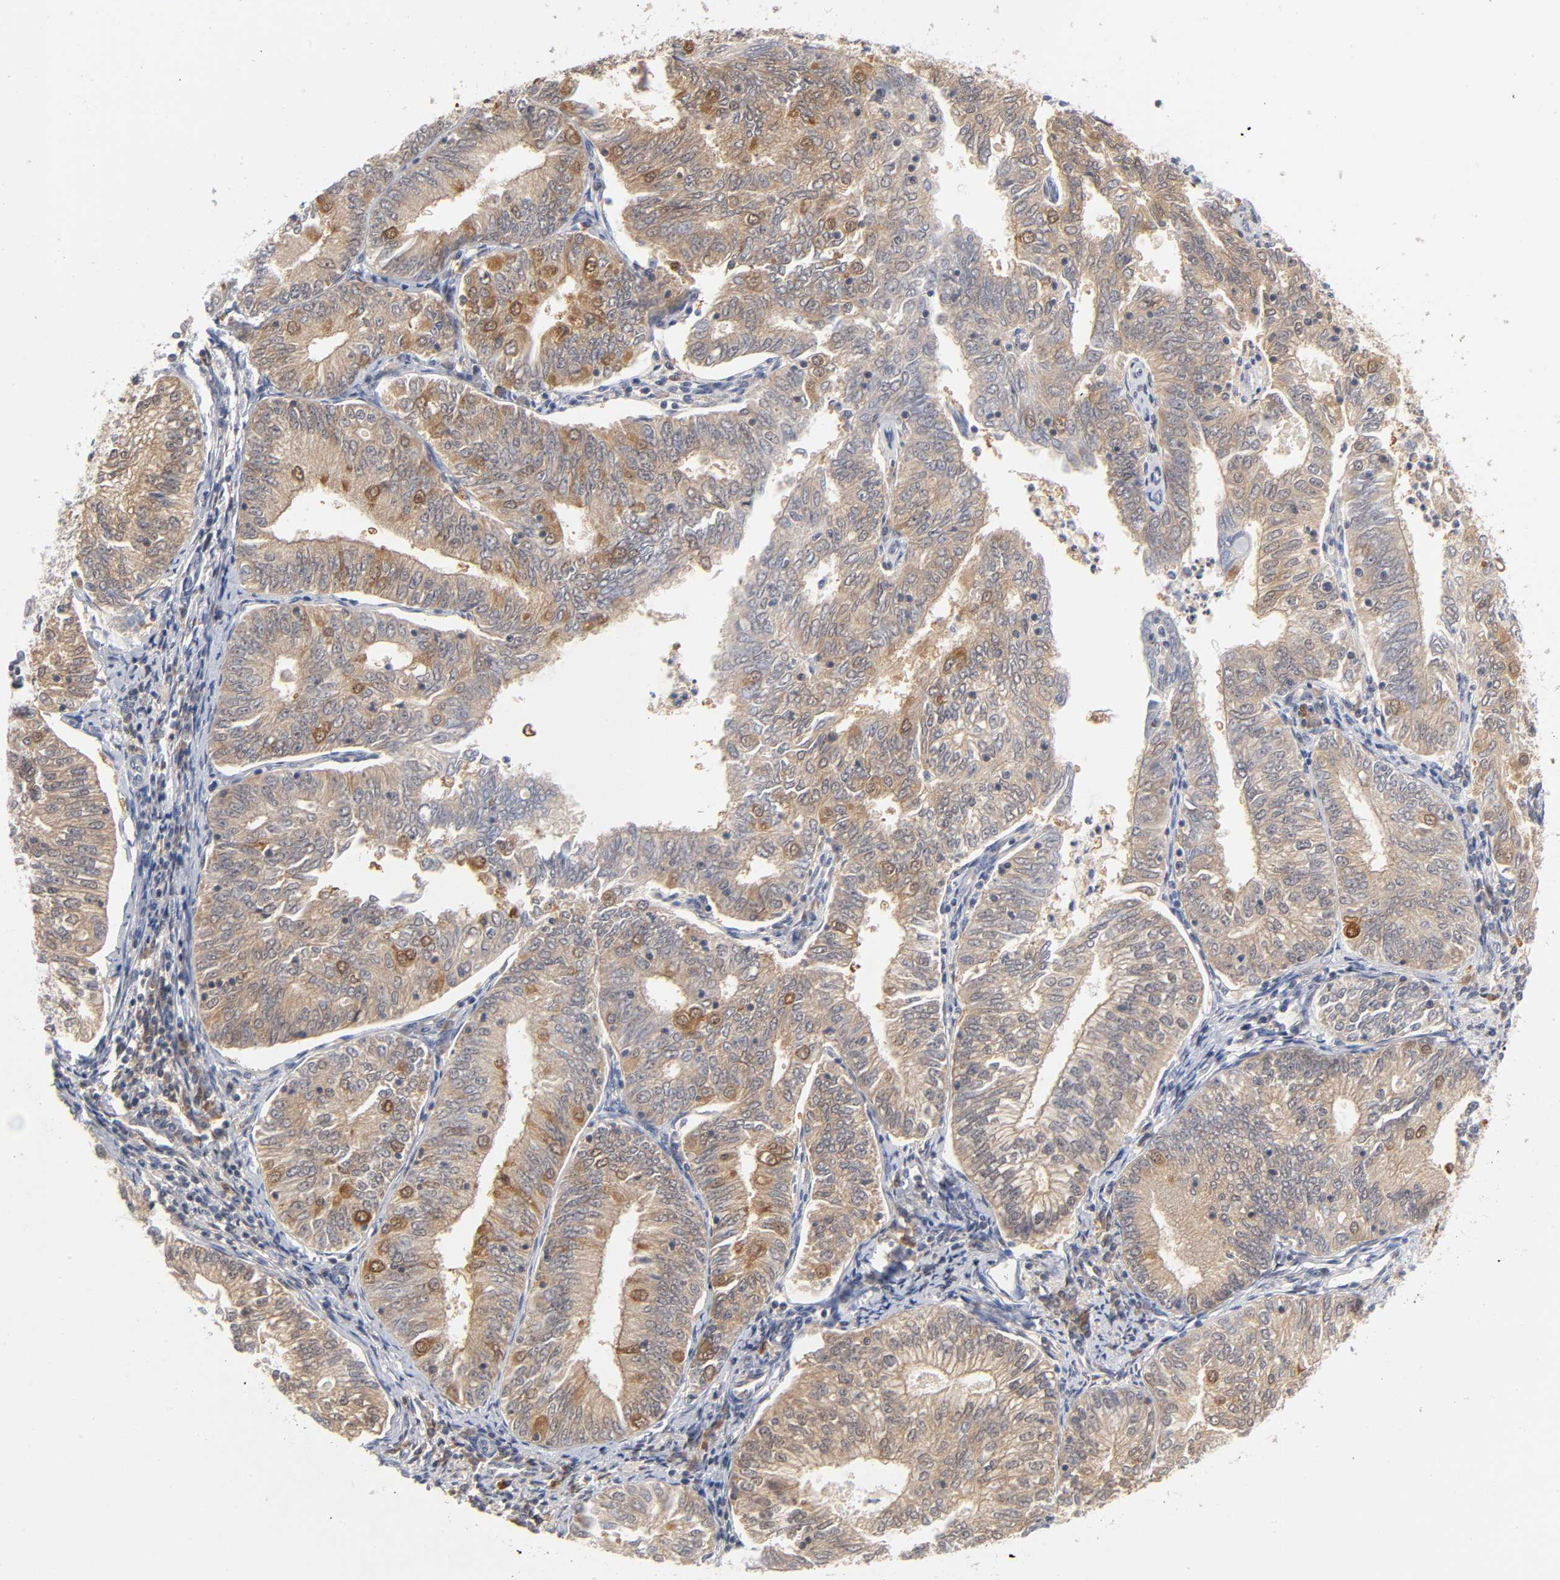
{"staining": {"intensity": "moderate", "quantity": ">75%", "location": "cytoplasmic/membranous"}, "tissue": "endometrial cancer", "cell_type": "Tumor cells", "image_type": "cancer", "snomed": [{"axis": "morphology", "description": "Adenocarcinoma, NOS"}, {"axis": "topography", "description": "Endometrium"}], "caption": "Brown immunohistochemical staining in human adenocarcinoma (endometrial) demonstrates moderate cytoplasmic/membranous expression in approximately >75% of tumor cells.", "gene": "DFFB", "patient": {"sex": "female", "age": 69}}